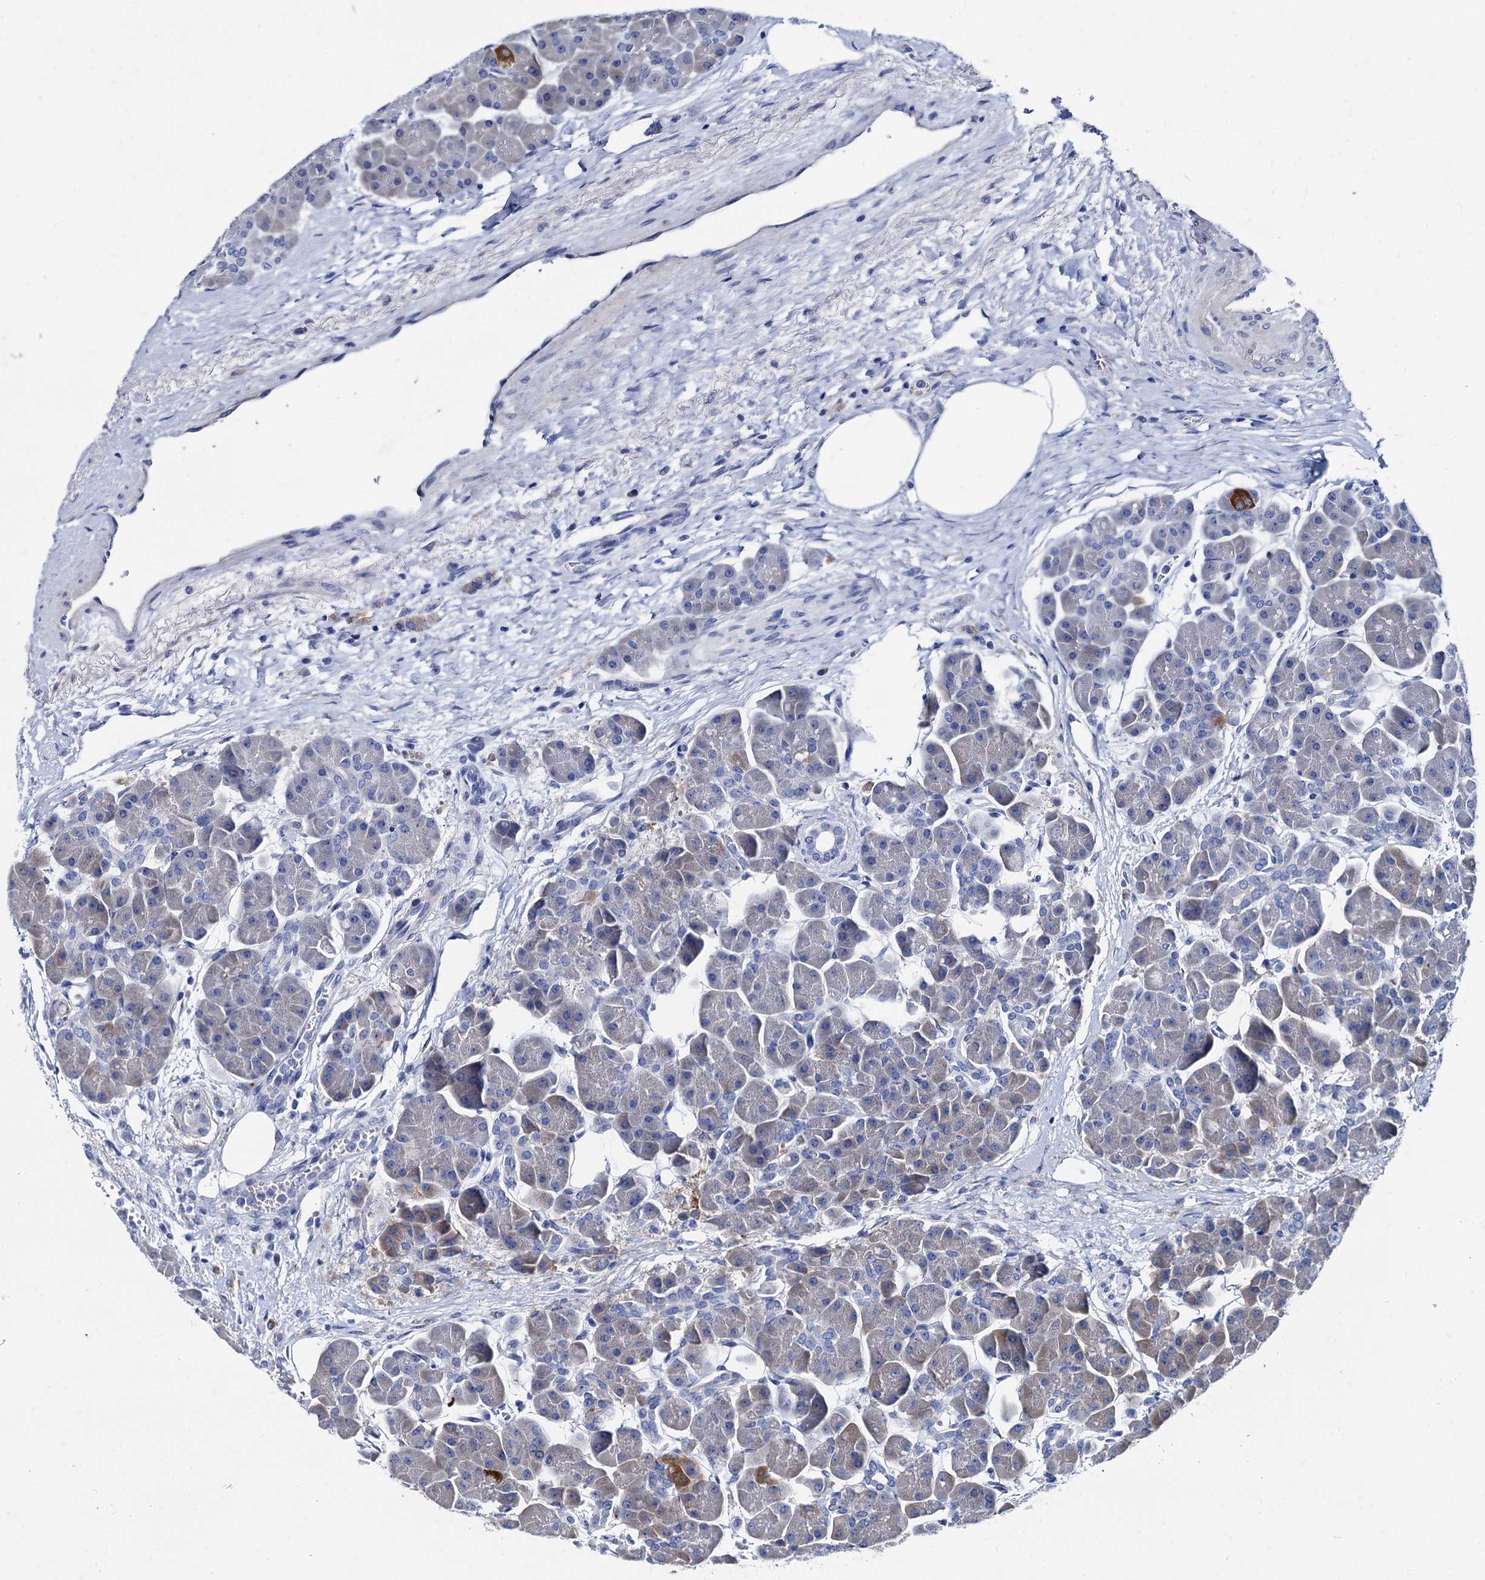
{"staining": {"intensity": "strong", "quantity": "<25%", "location": "cytoplasmic/membranous"}, "tissue": "pancreas", "cell_type": "Exocrine glandular cells", "image_type": "normal", "snomed": [{"axis": "morphology", "description": "Normal tissue, NOS"}, {"axis": "topography", "description": "Pancreas"}], "caption": "A histopathology image showing strong cytoplasmic/membranous staining in approximately <25% of exocrine glandular cells in benign pancreas, as visualized by brown immunohistochemical staining.", "gene": "FOXR2", "patient": {"sex": "male", "age": 66}}